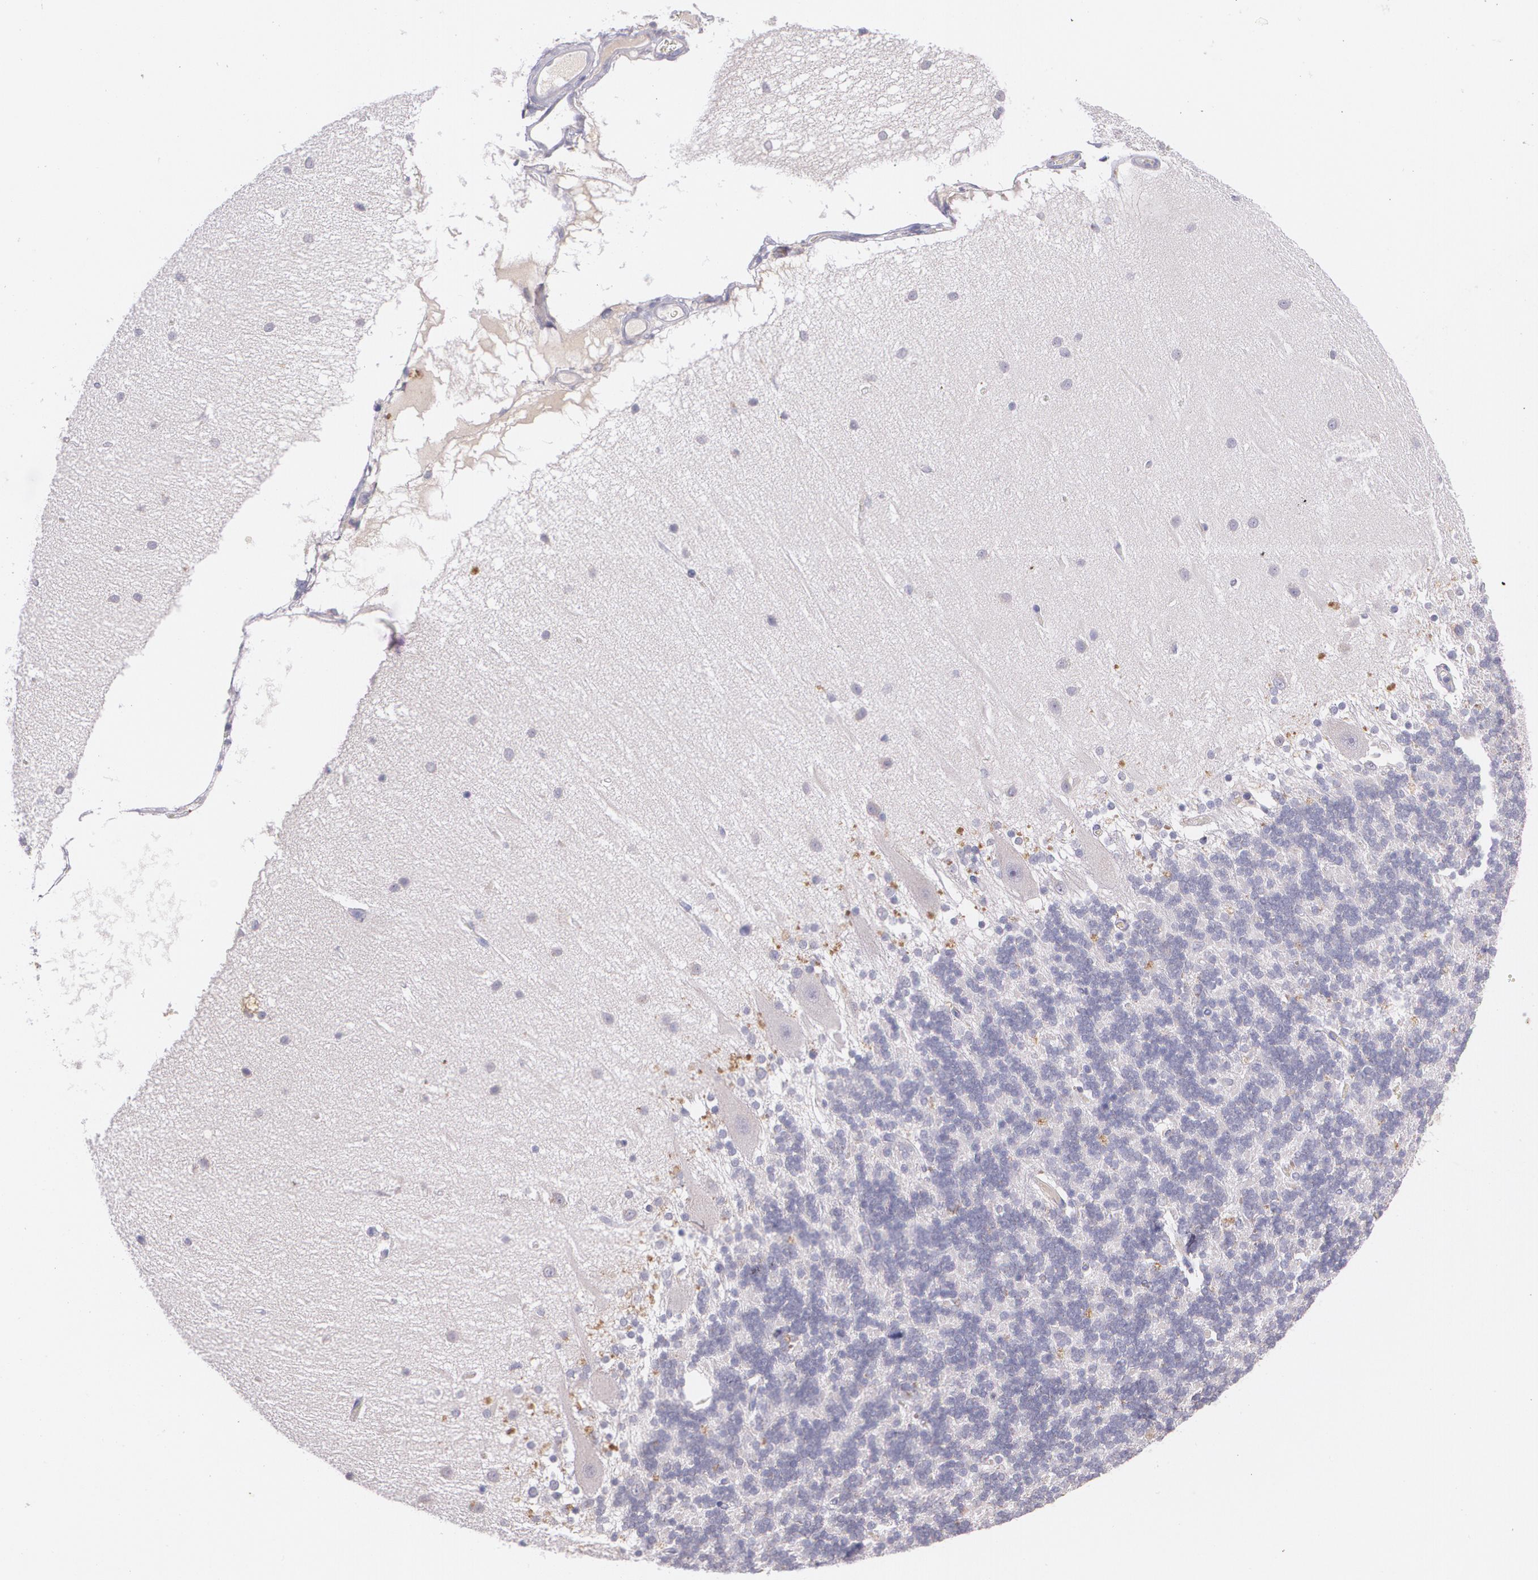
{"staining": {"intensity": "negative", "quantity": "none", "location": "none"}, "tissue": "cerebellum", "cell_type": "Cells in granular layer", "image_type": "normal", "snomed": [{"axis": "morphology", "description": "Normal tissue, NOS"}, {"axis": "topography", "description": "Cerebellum"}], "caption": "This is an immunohistochemistry photomicrograph of unremarkable human cerebellum. There is no staining in cells in granular layer.", "gene": "TM4SF1", "patient": {"sex": "female", "age": 54}}